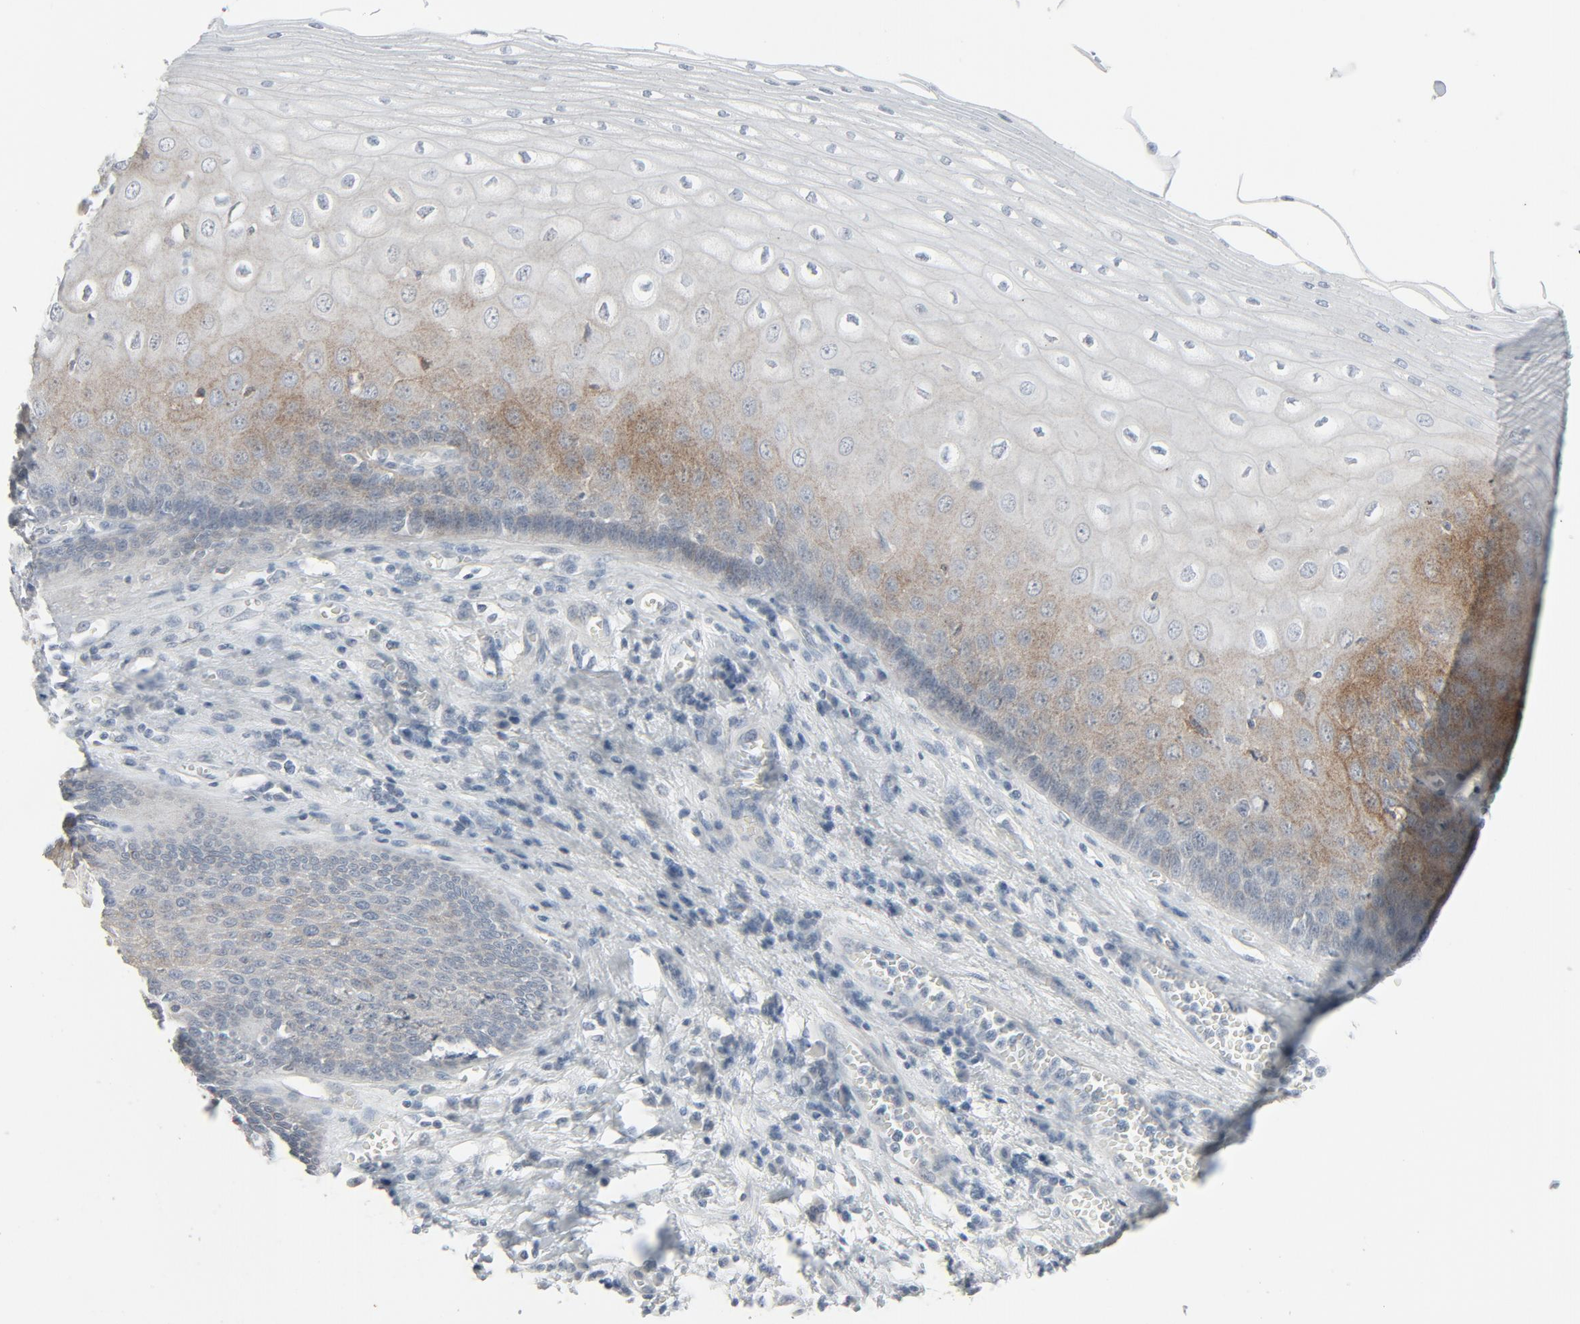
{"staining": {"intensity": "moderate", "quantity": "25%-75%", "location": "cytoplasmic/membranous"}, "tissue": "esophagus", "cell_type": "Squamous epithelial cells", "image_type": "normal", "snomed": [{"axis": "morphology", "description": "Normal tissue, NOS"}, {"axis": "morphology", "description": "Squamous cell carcinoma, NOS"}, {"axis": "topography", "description": "Esophagus"}], "caption": "Brown immunohistochemical staining in normal esophagus shows moderate cytoplasmic/membranous expression in about 25%-75% of squamous epithelial cells.", "gene": "FGFR3", "patient": {"sex": "male", "age": 65}}